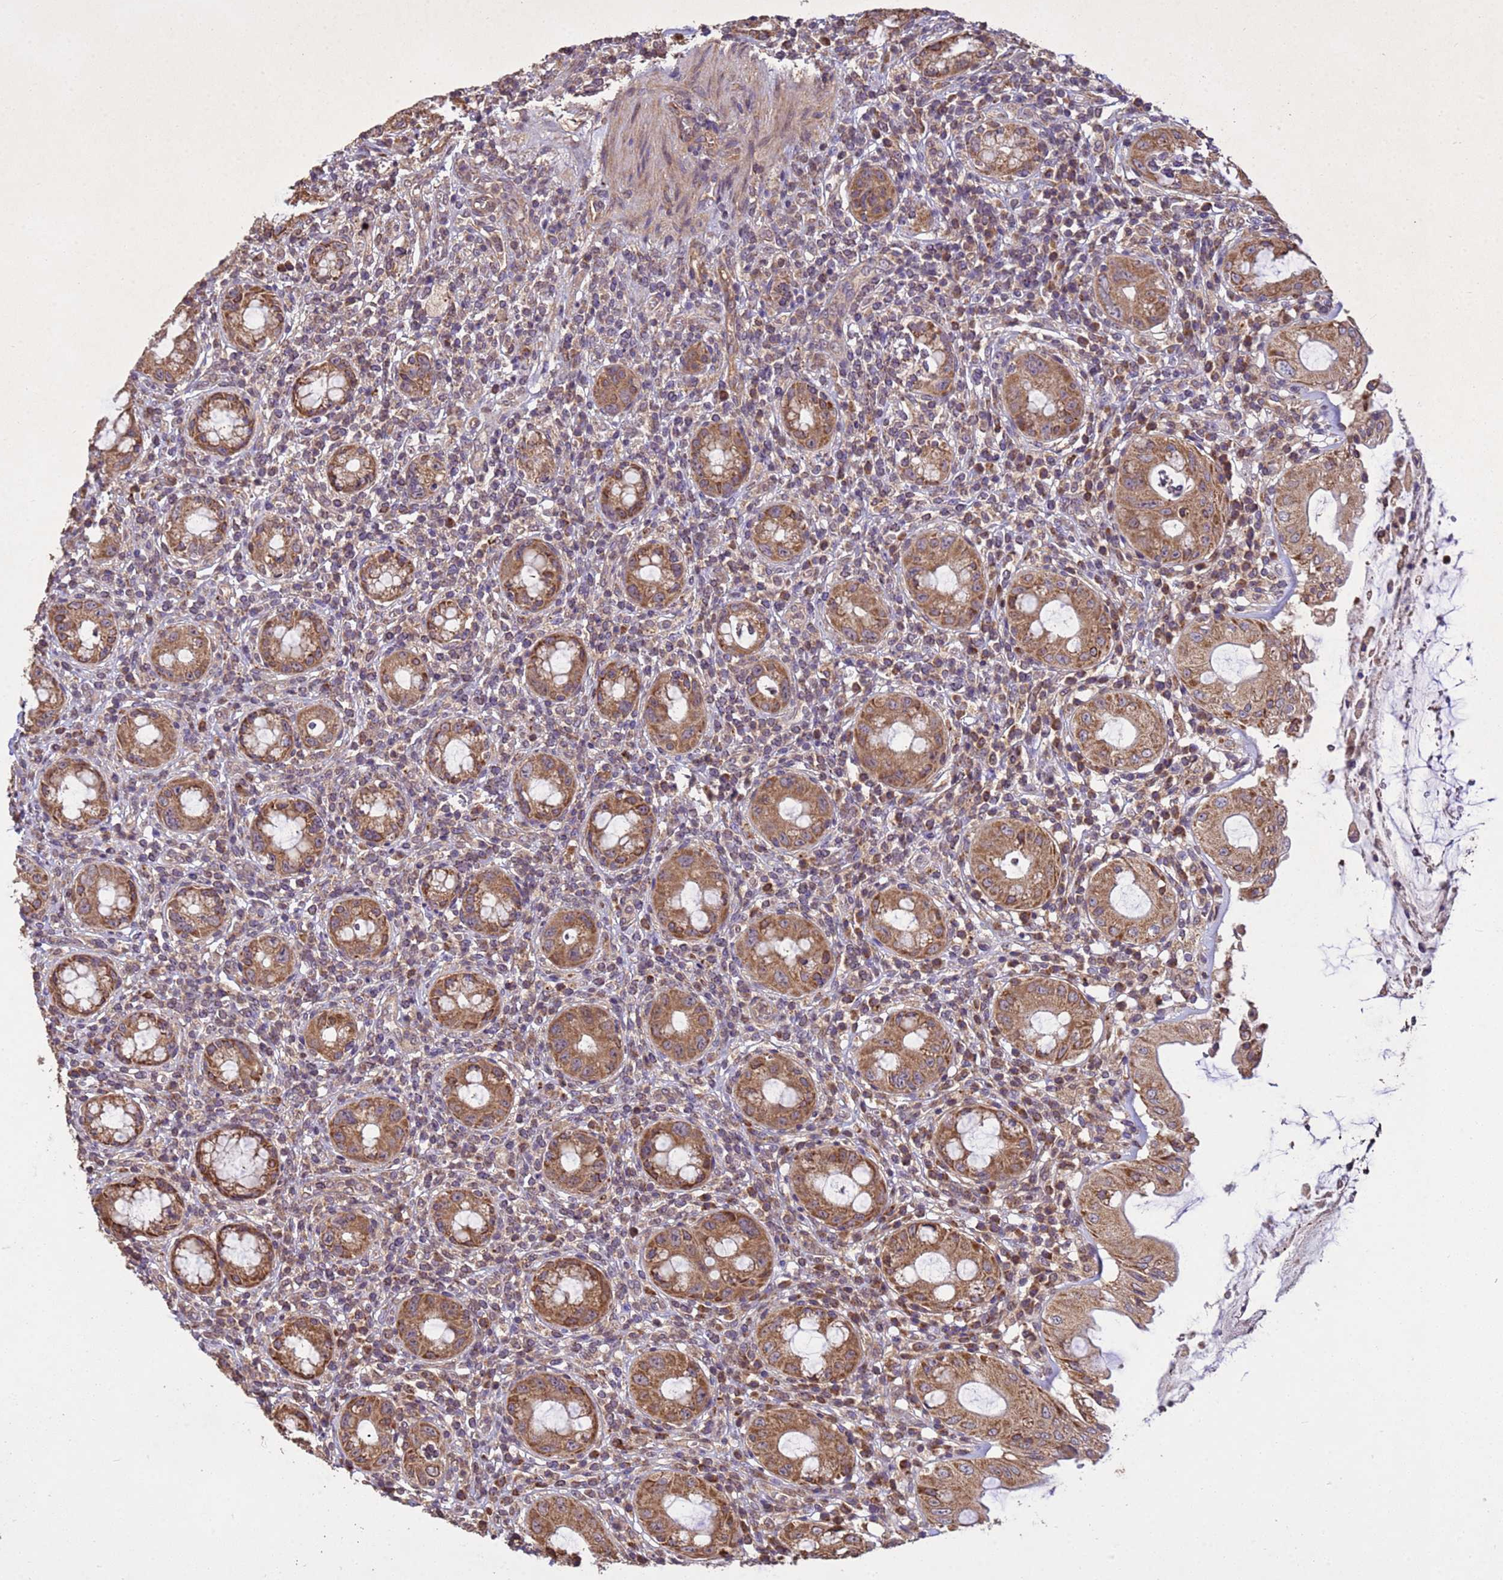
{"staining": {"intensity": "moderate", "quantity": ">75%", "location": "cytoplasmic/membranous"}, "tissue": "rectum", "cell_type": "Glandular cells", "image_type": "normal", "snomed": [{"axis": "morphology", "description": "Normal tissue, NOS"}, {"axis": "topography", "description": "Rectum"}], "caption": "Rectum stained with DAB immunohistochemistry shows medium levels of moderate cytoplasmic/membranous staining in approximately >75% of glandular cells.", "gene": "P2RX7", "patient": {"sex": "female", "age": 57}}